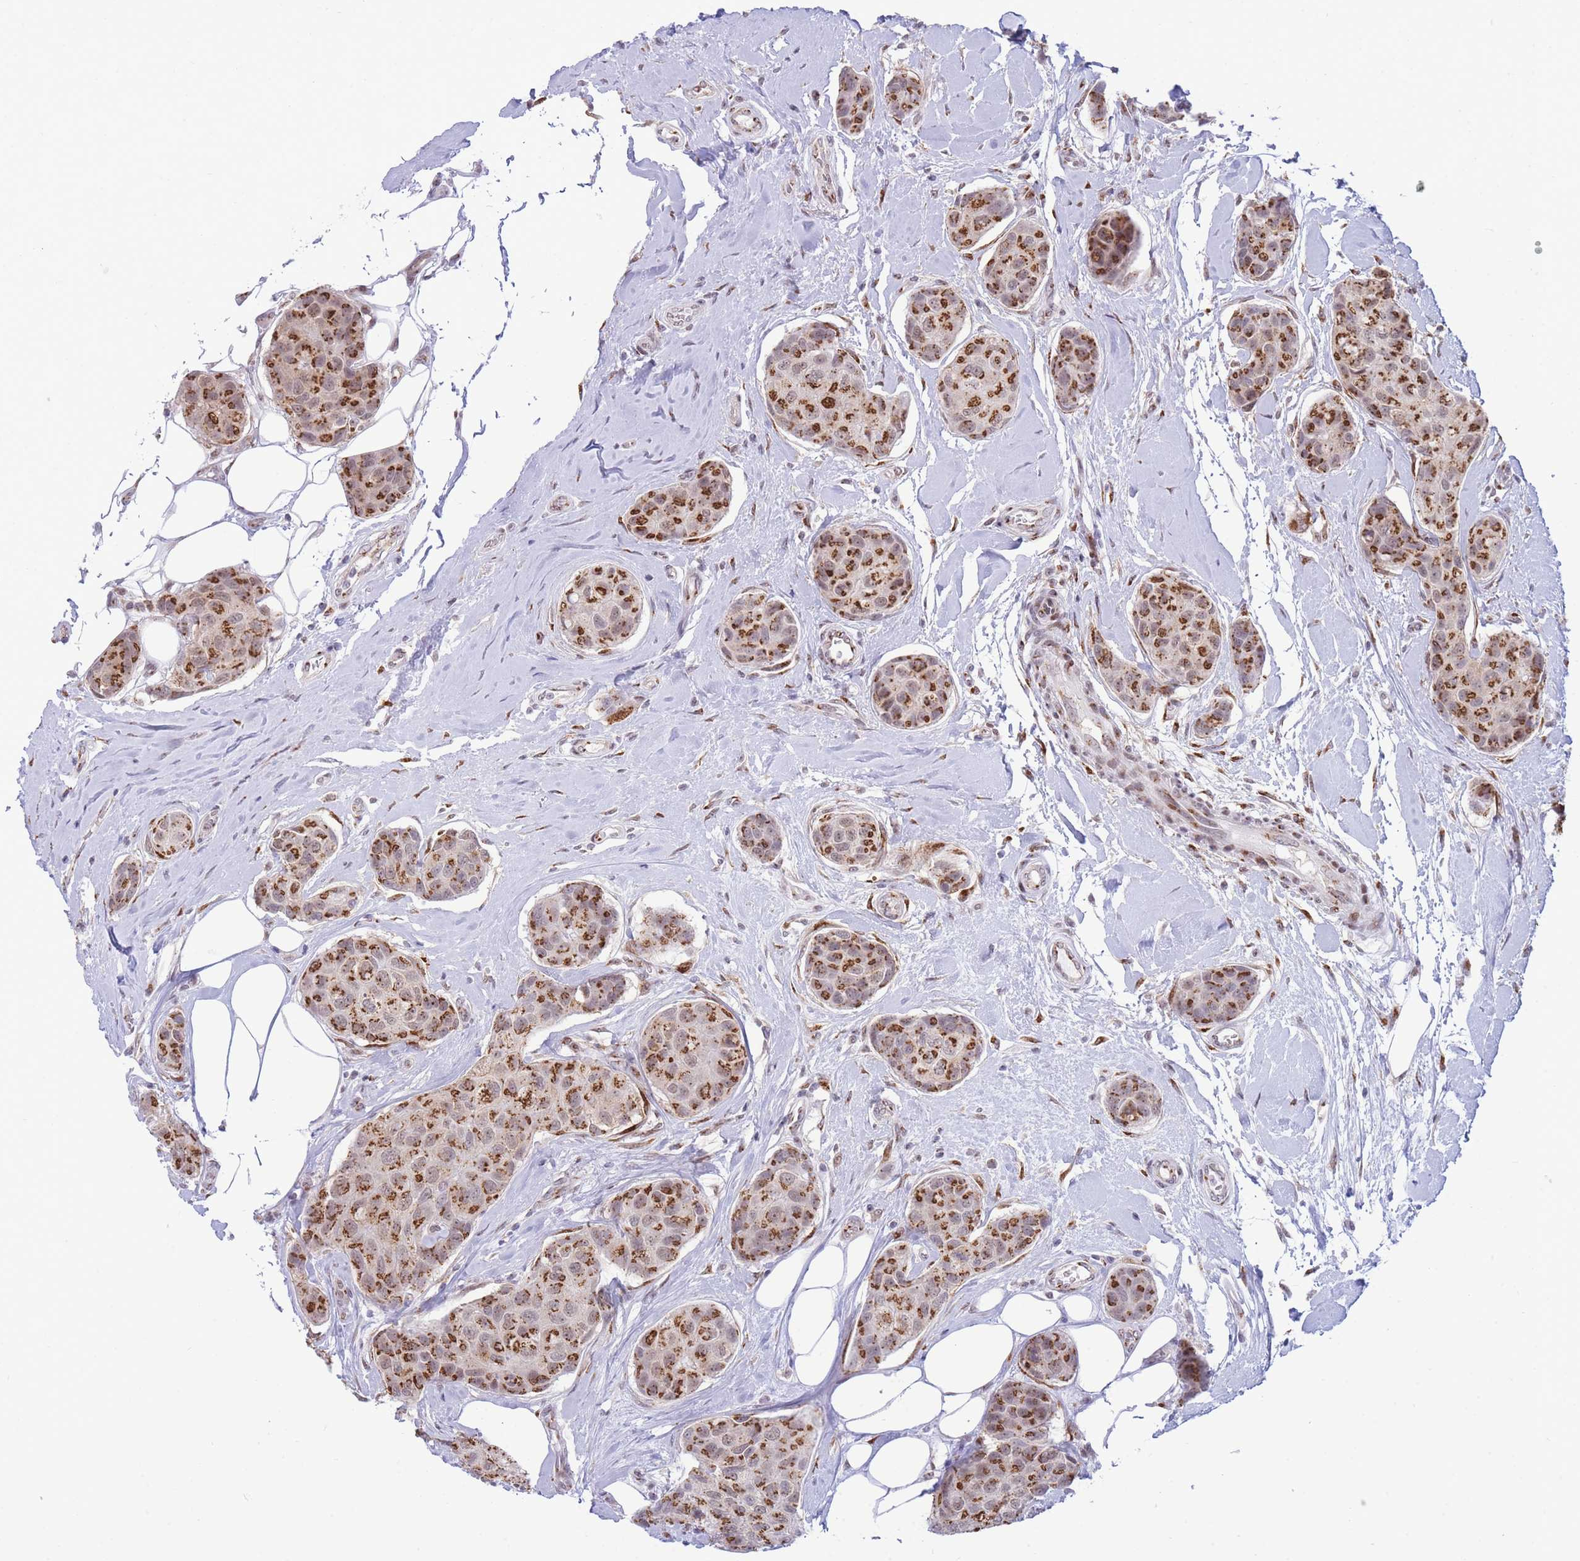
{"staining": {"intensity": "strong", "quantity": ">75%", "location": "cytoplasmic/membranous"}, "tissue": "breast cancer", "cell_type": "Tumor cells", "image_type": "cancer", "snomed": [{"axis": "morphology", "description": "Duct carcinoma"}, {"axis": "topography", "description": "Breast"}, {"axis": "topography", "description": "Lymph node"}], "caption": "Approximately >75% of tumor cells in breast infiltrating ductal carcinoma show strong cytoplasmic/membranous protein staining as visualized by brown immunohistochemical staining.", "gene": "INO80C", "patient": {"sex": "female", "age": 80}}